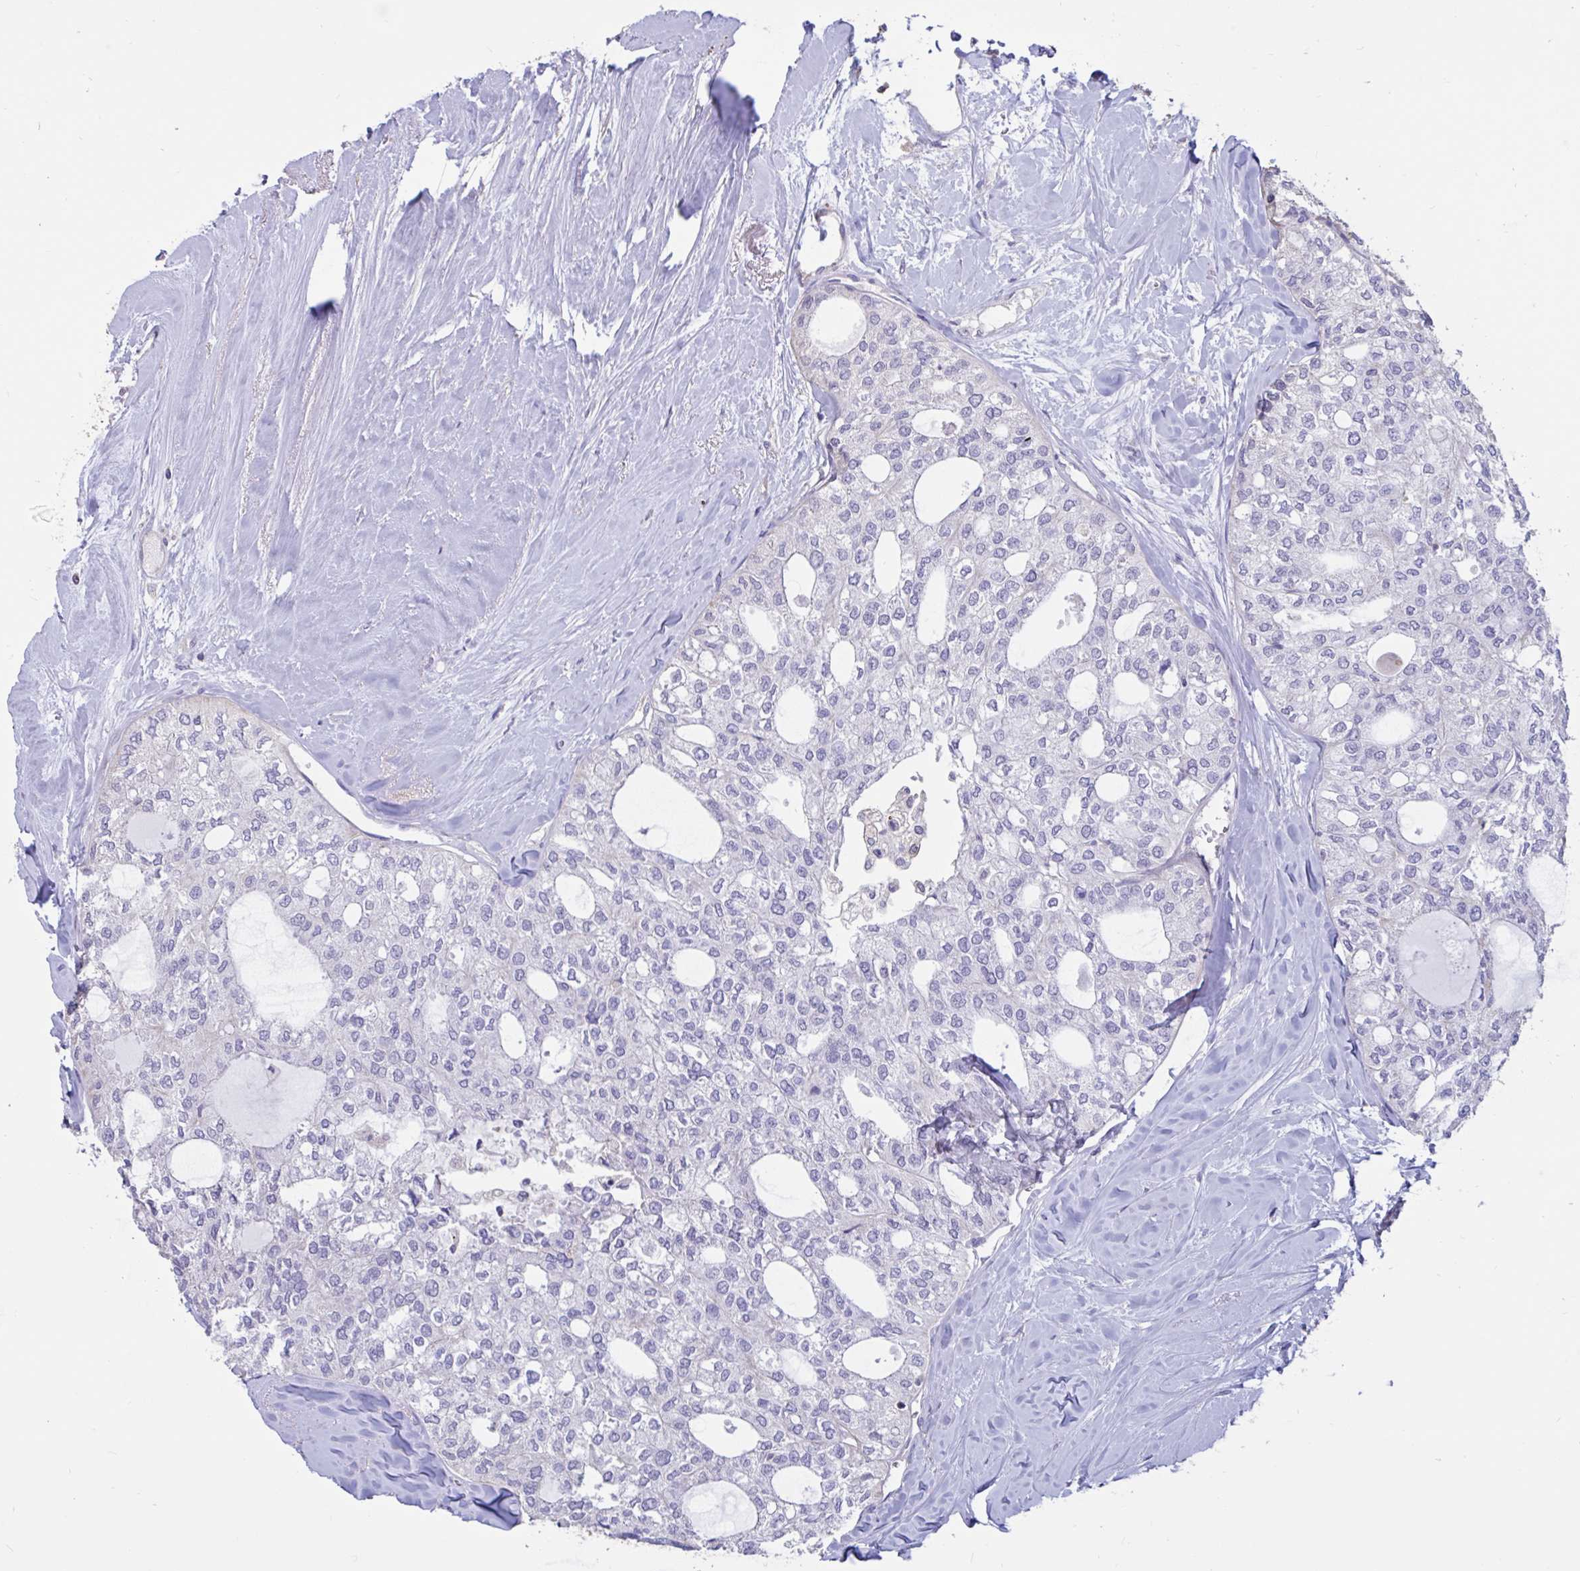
{"staining": {"intensity": "negative", "quantity": "none", "location": "none"}, "tissue": "thyroid cancer", "cell_type": "Tumor cells", "image_type": "cancer", "snomed": [{"axis": "morphology", "description": "Follicular adenoma carcinoma, NOS"}, {"axis": "topography", "description": "Thyroid gland"}], "caption": "An immunohistochemistry (IHC) photomicrograph of thyroid cancer is shown. There is no staining in tumor cells of thyroid cancer.", "gene": "DDX39A", "patient": {"sex": "male", "age": 75}}